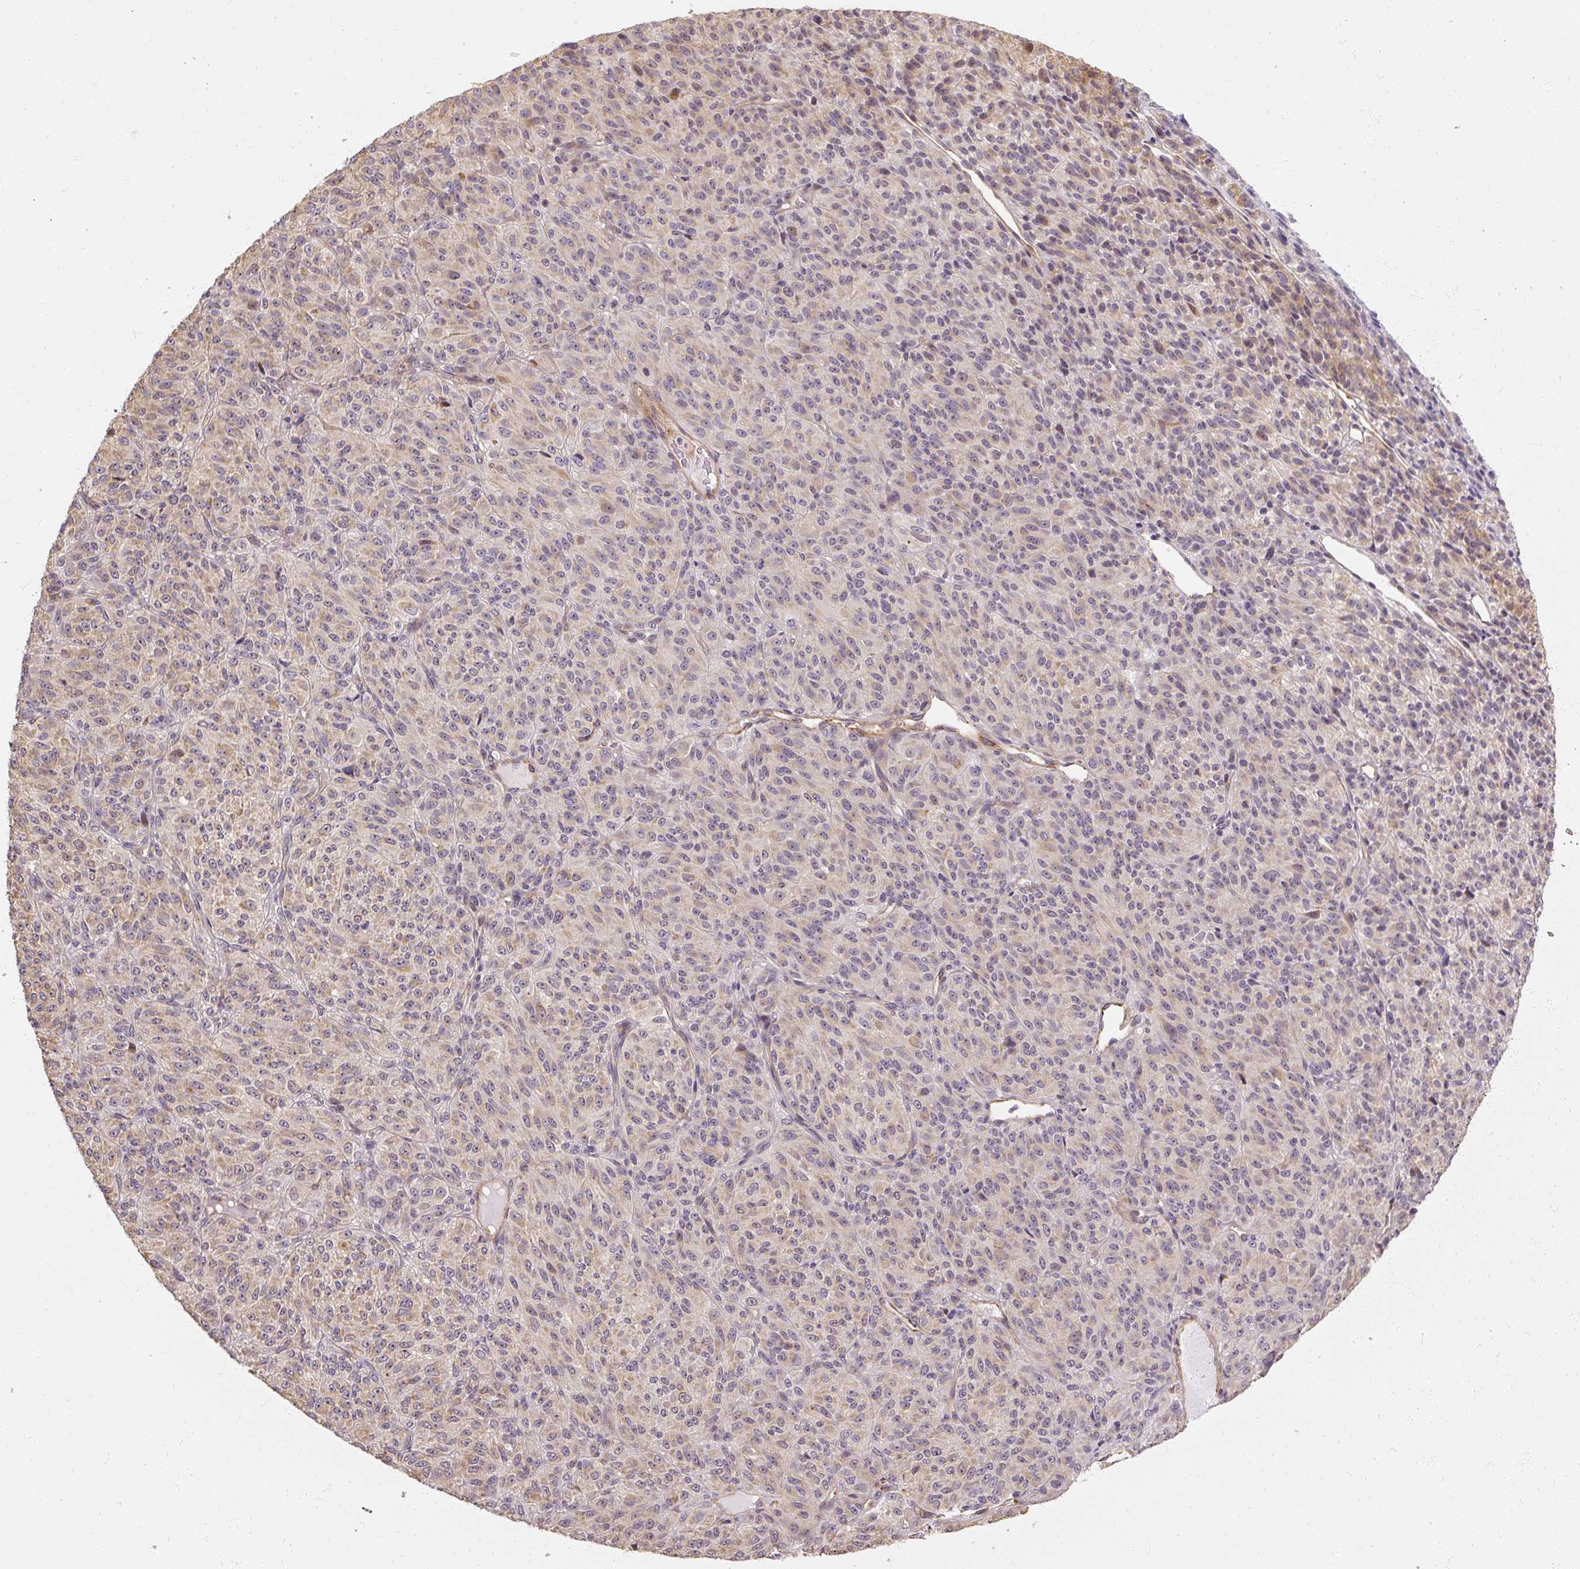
{"staining": {"intensity": "weak", "quantity": "25%-75%", "location": "cytoplasmic/membranous"}, "tissue": "melanoma", "cell_type": "Tumor cells", "image_type": "cancer", "snomed": [{"axis": "morphology", "description": "Malignant melanoma, Metastatic site"}, {"axis": "topography", "description": "Brain"}], "caption": "The image shows staining of melanoma, revealing weak cytoplasmic/membranous protein staining (brown color) within tumor cells. (Brightfield microscopy of DAB IHC at high magnification).", "gene": "RB1CC1", "patient": {"sex": "female", "age": 56}}